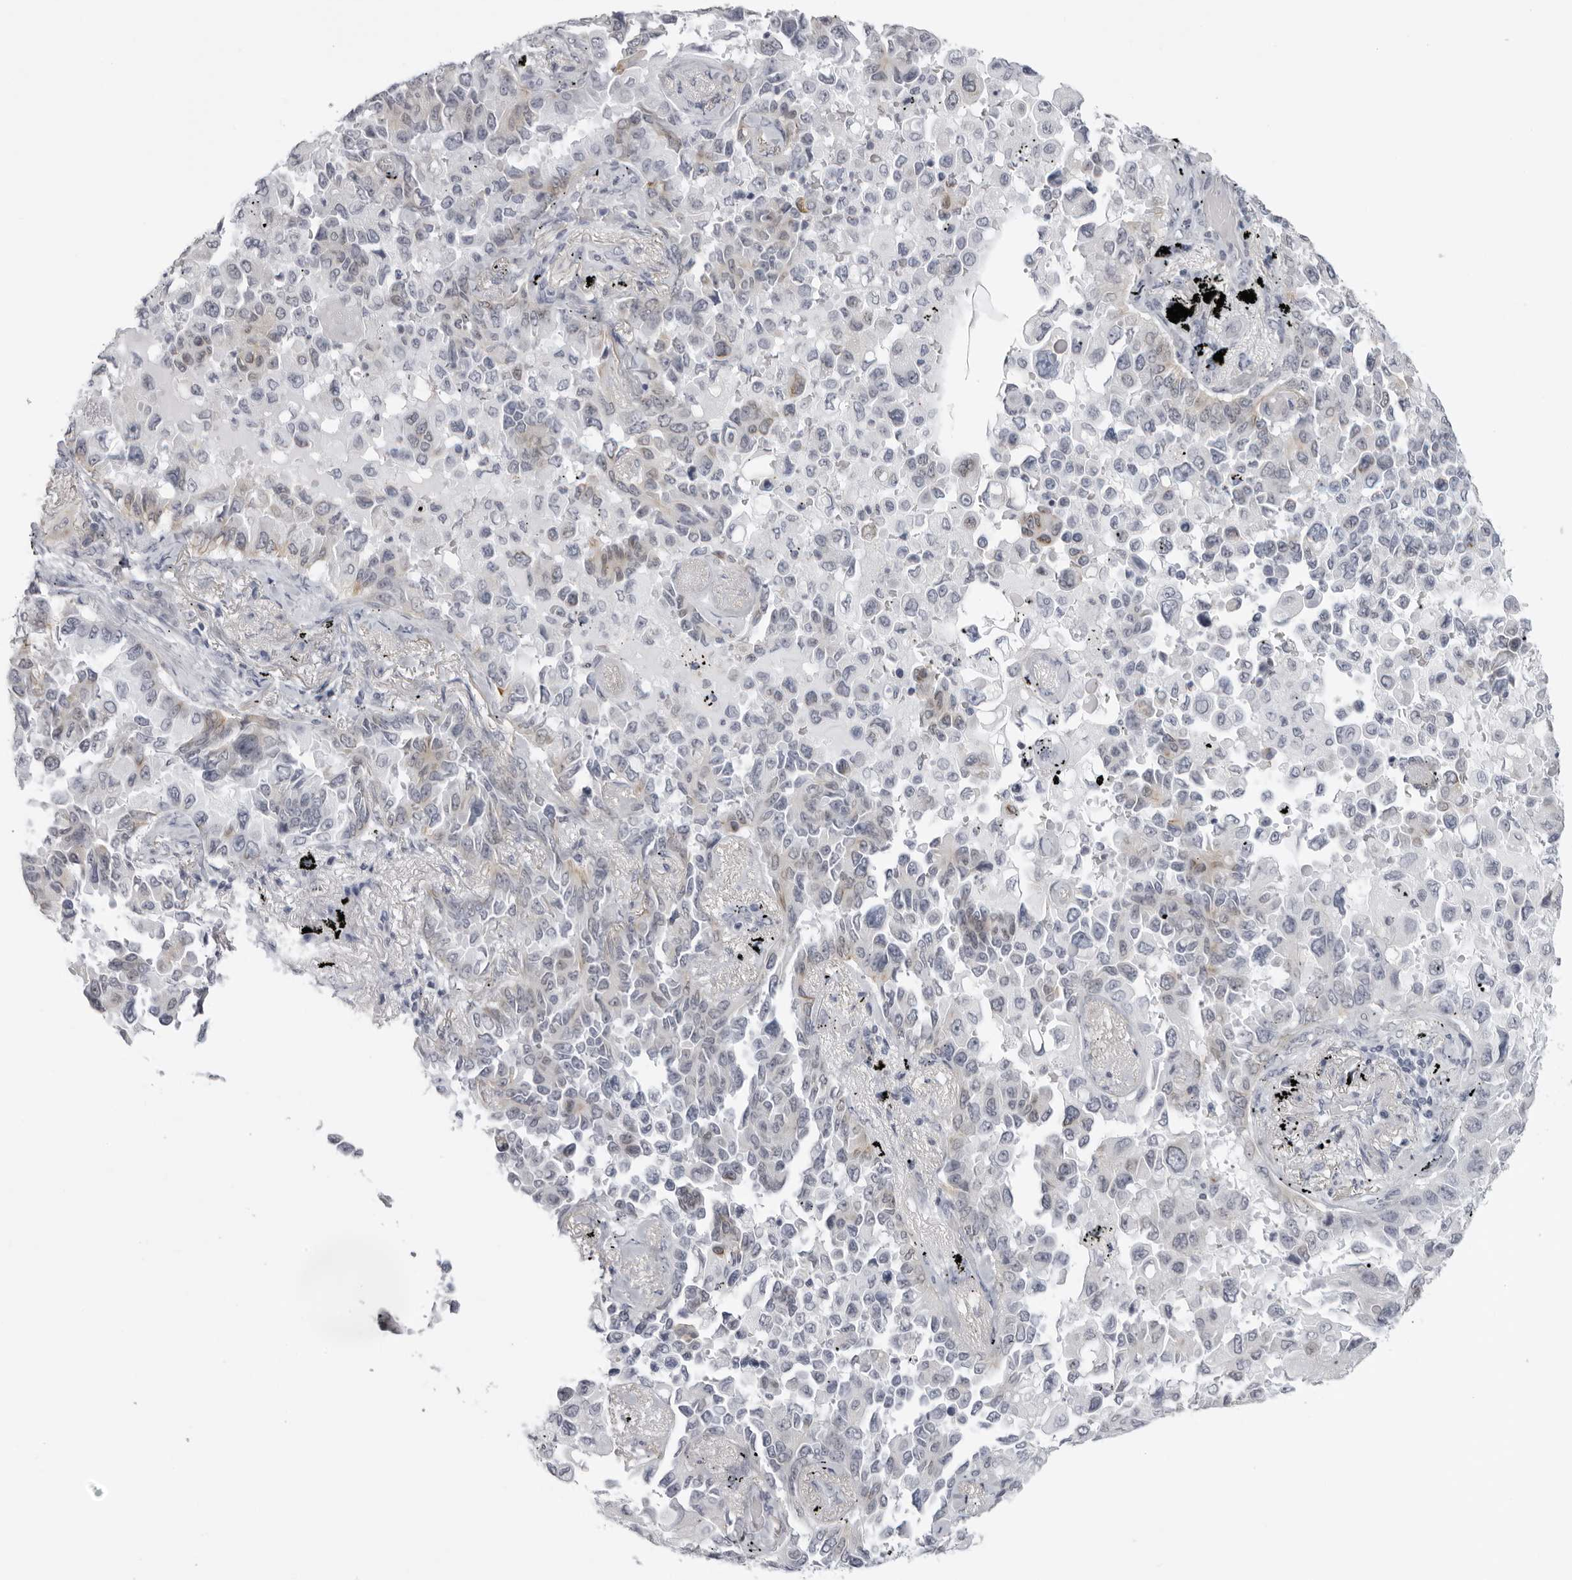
{"staining": {"intensity": "negative", "quantity": "none", "location": "none"}, "tissue": "lung cancer", "cell_type": "Tumor cells", "image_type": "cancer", "snomed": [{"axis": "morphology", "description": "Adenocarcinoma, NOS"}, {"axis": "topography", "description": "Lung"}], "caption": "This is an immunohistochemistry (IHC) micrograph of human lung cancer. There is no positivity in tumor cells.", "gene": "DNALI1", "patient": {"sex": "female", "age": 67}}